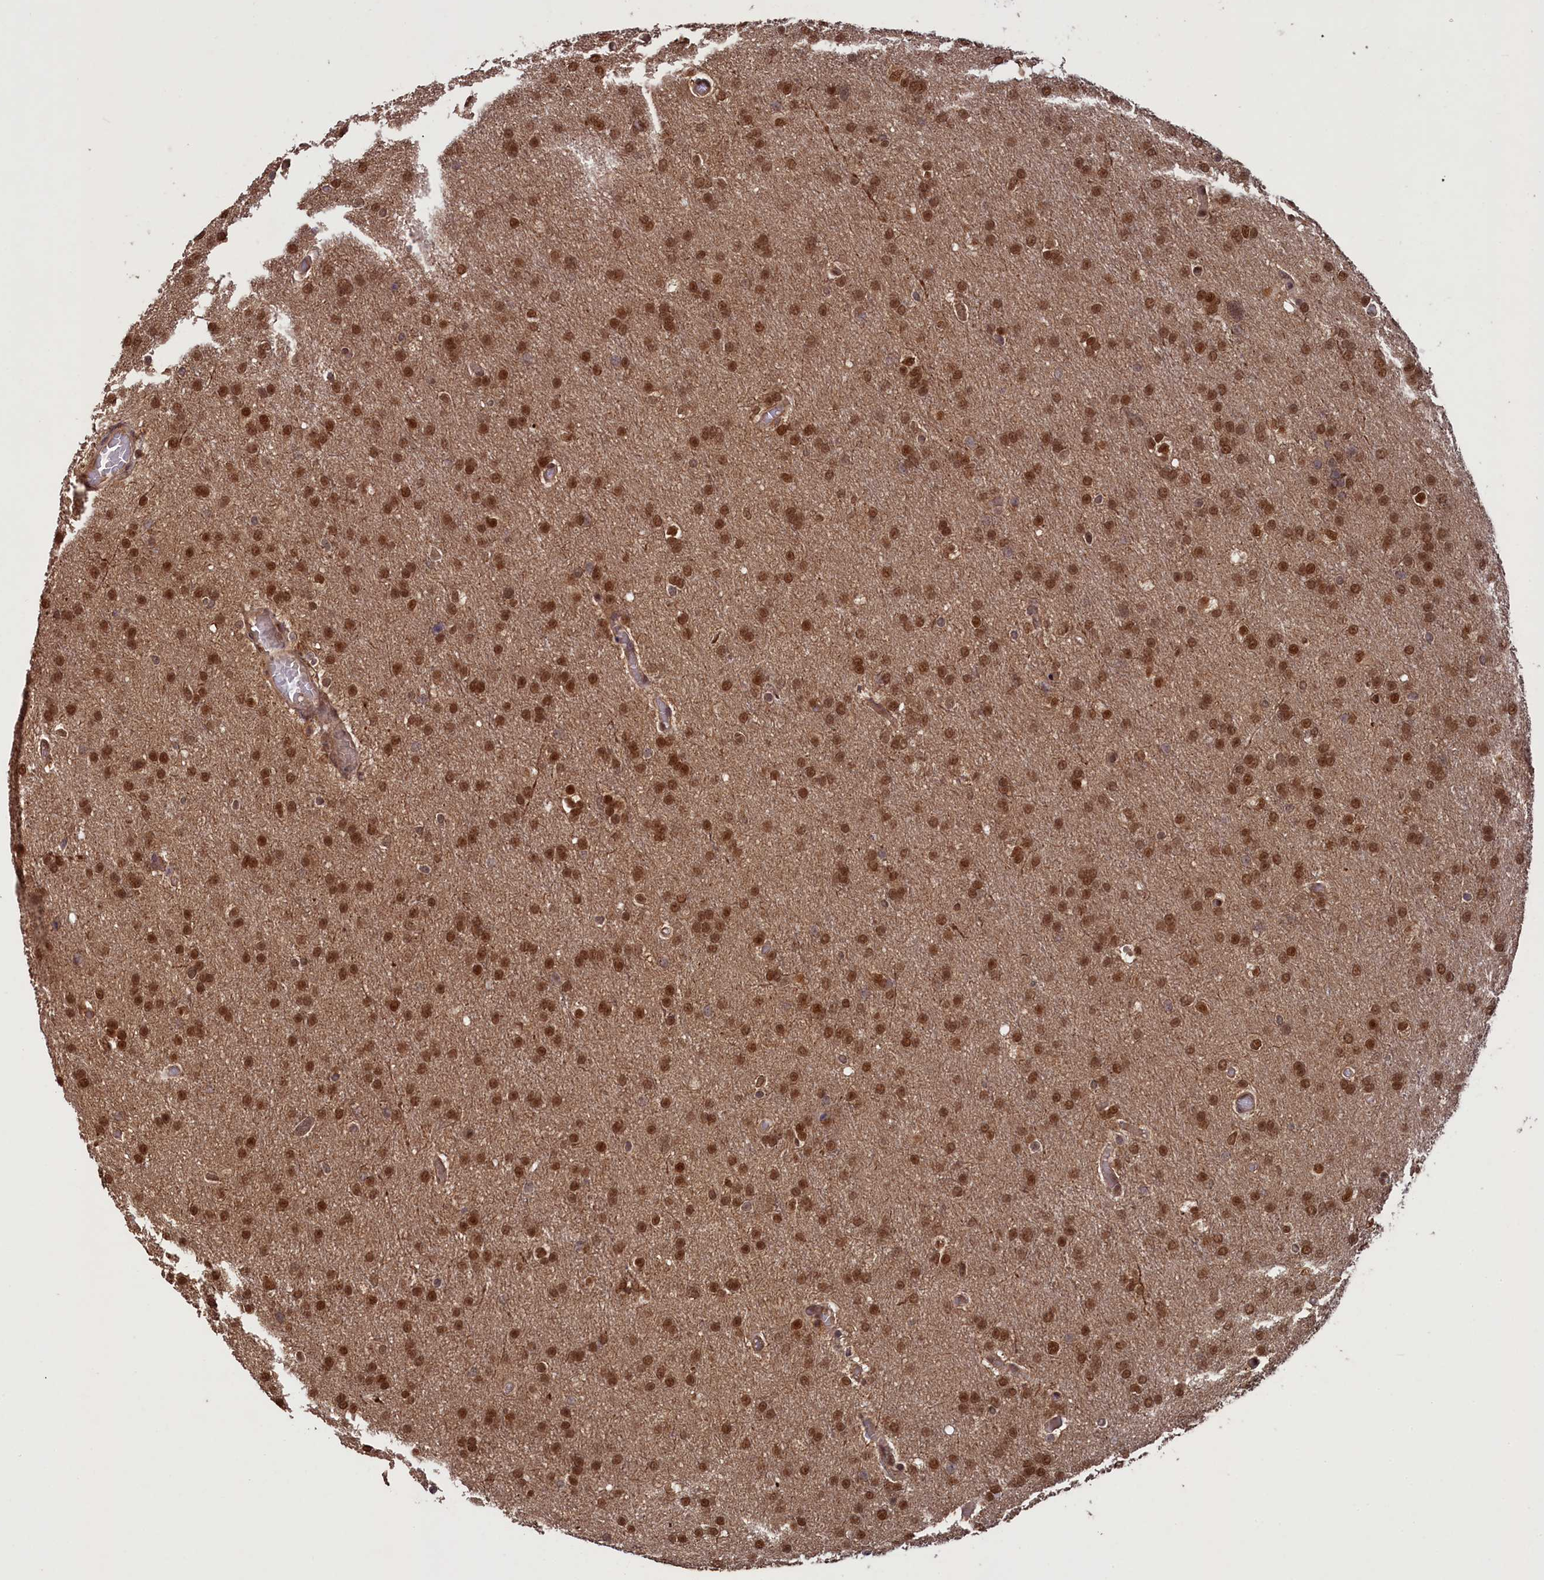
{"staining": {"intensity": "strong", "quantity": ">75%", "location": "nuclear"}, "tissue": "glioma", "cell_type": "Tumor cells", "image_type": "cancer", "snomed": [{"axis": "morphology", "description": "Glioma, malignant, High grade"}, {"axis": "topography", "description": "Cerebral cortex"}], "caption": "Immunohistochemistry micrograph of neoplastic tissue: human glioma stained using IHC reveals high levels of strong protein expression localized specifically in the nuclear of tumor cells, appearing as a nuclear brown color.", "gene": "NAE1", "patient": {"sex": "female", "age": 36}}